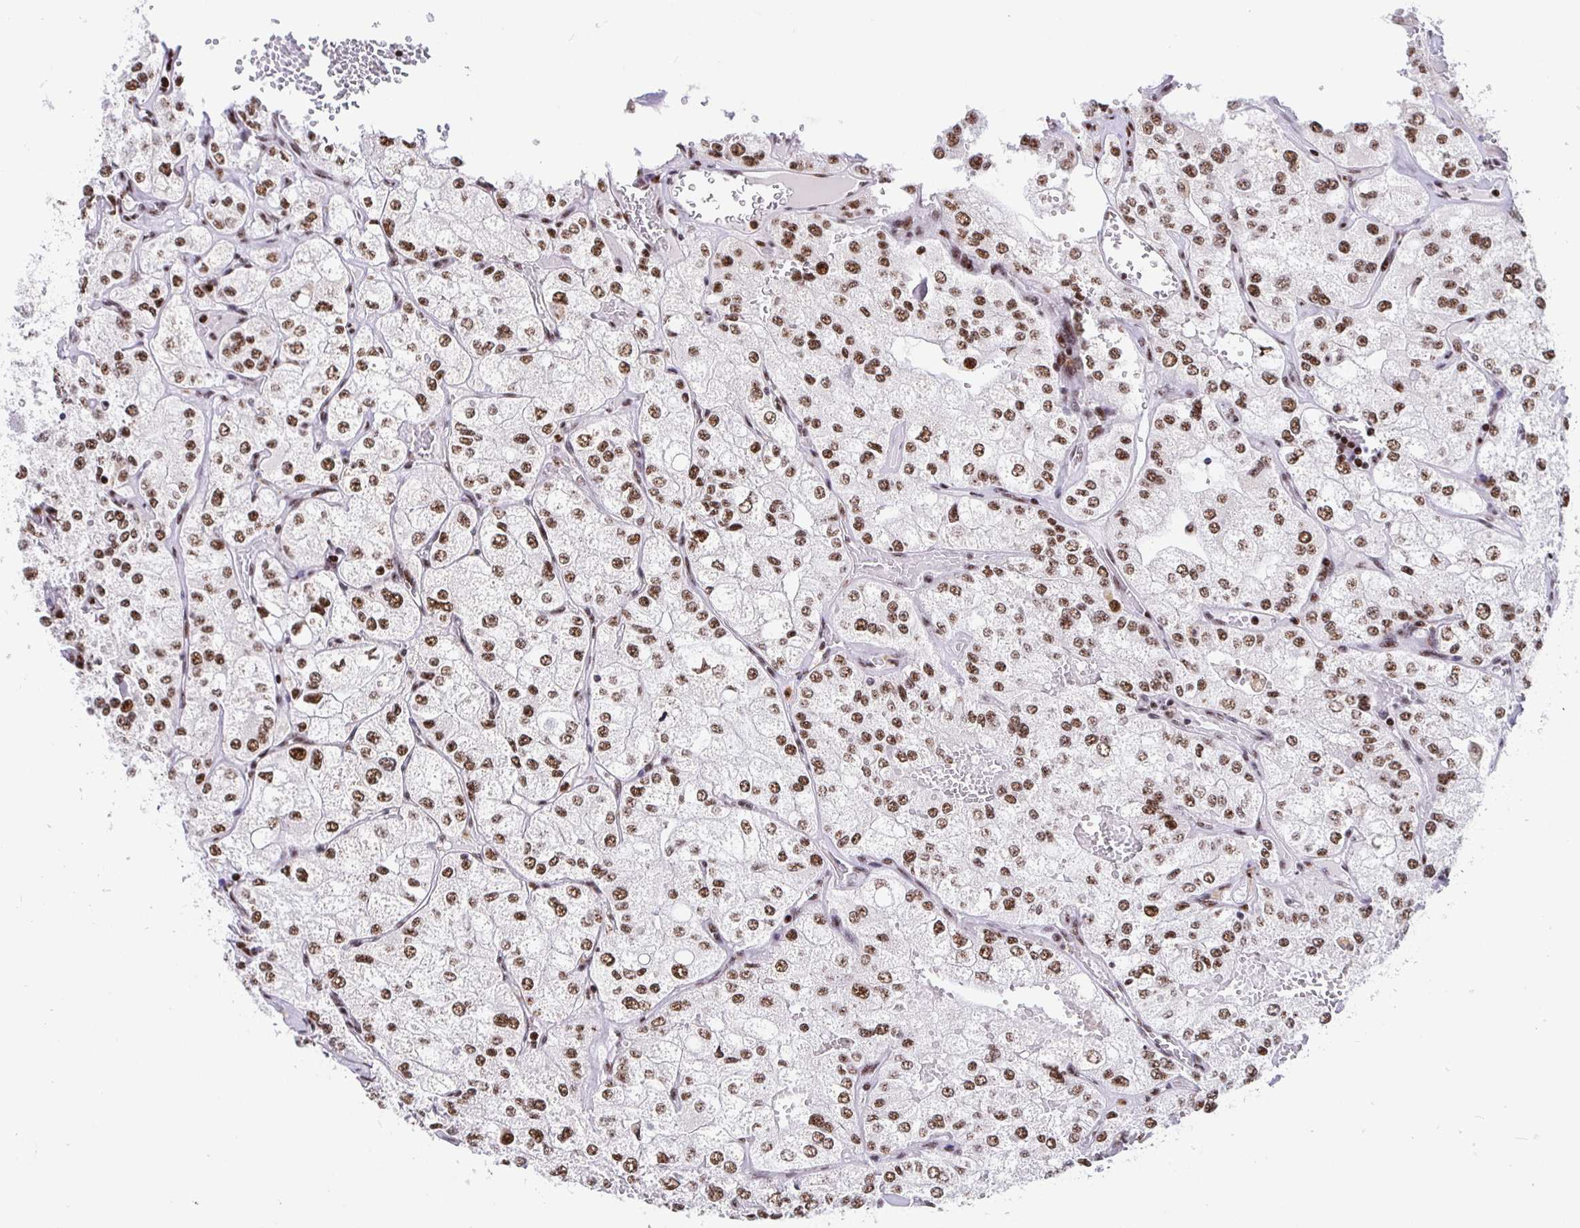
{"staining": {"intensity": "moderate", "quantity": ">75%", "location": "nuclear"}, "tissue": "renal cancer", "cell_type": "Tumor cells", "image_type": "cancer", "snomed": [{"axis": "morphology", "description": "Adenocarcinoma, NOS"}, {"axis": "topography", "description": "Kidney"}], "caption": "Immunohistochemistry photomicrograph of adenocarcinoma (renal) stained for a protein (brown), which exhibits medium levels of moderate nuclear expression in about >75% of tumor cells.", "gene": "SETD5", "patient": {"sex": "female", "age": 70}}